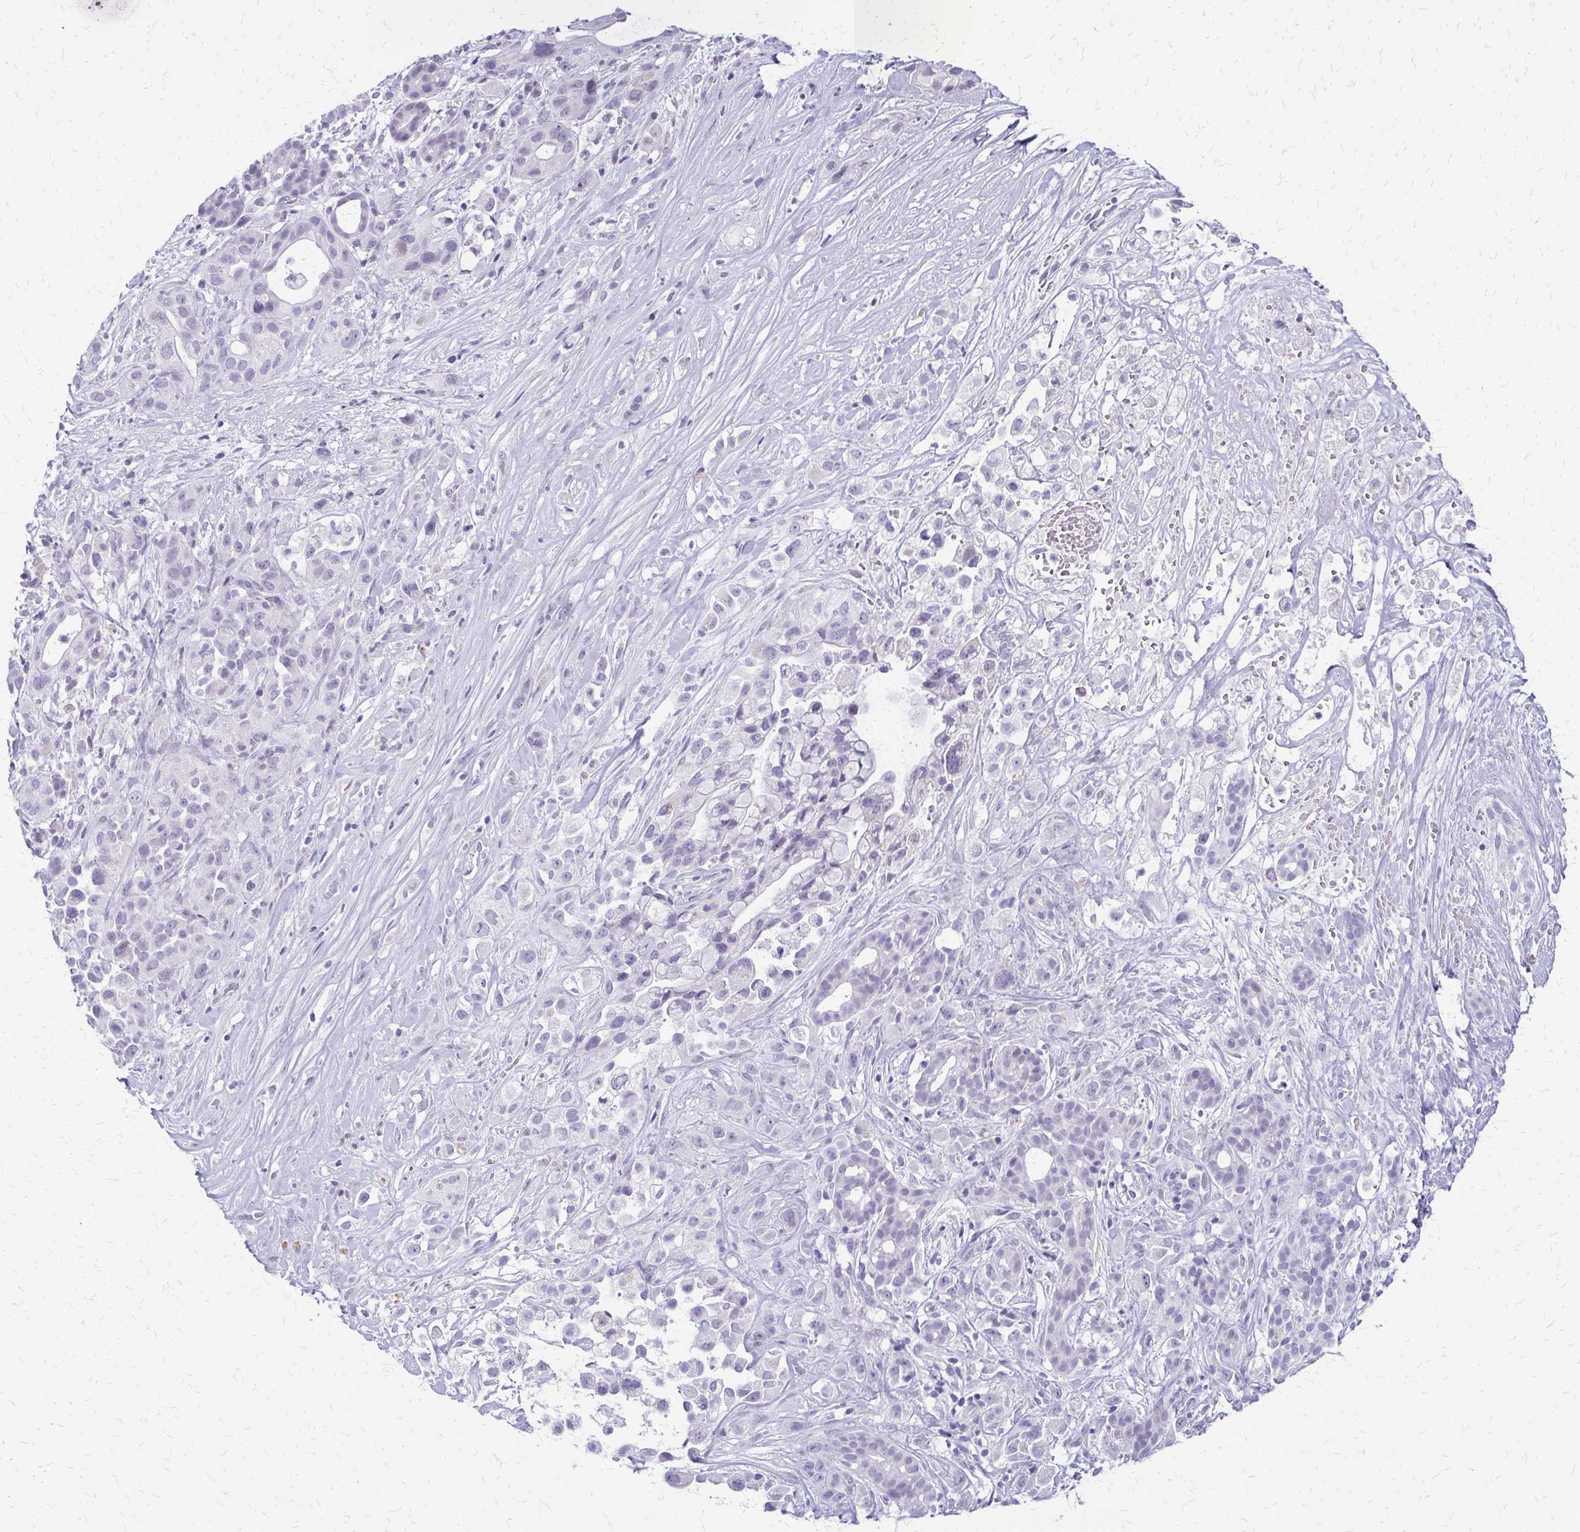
{"staining": {"intensity": "negative", "quantity": "none", "location": "none"}, "tissue": "pancreatic cancer", "cell_type": "Tumor cells", "image_type": "cancer", "snomed": [{"axis": "morphology", "description": "Adenocarcinoma, NOS"}, {"axis": "topography", "description": "Pancreas"}], "caption": "IHC of human pancreatic cancer demonstrates no positivity in tumor cells.", "gene": "FAM162B", "patient": {"sex": "male", "age": 44}}